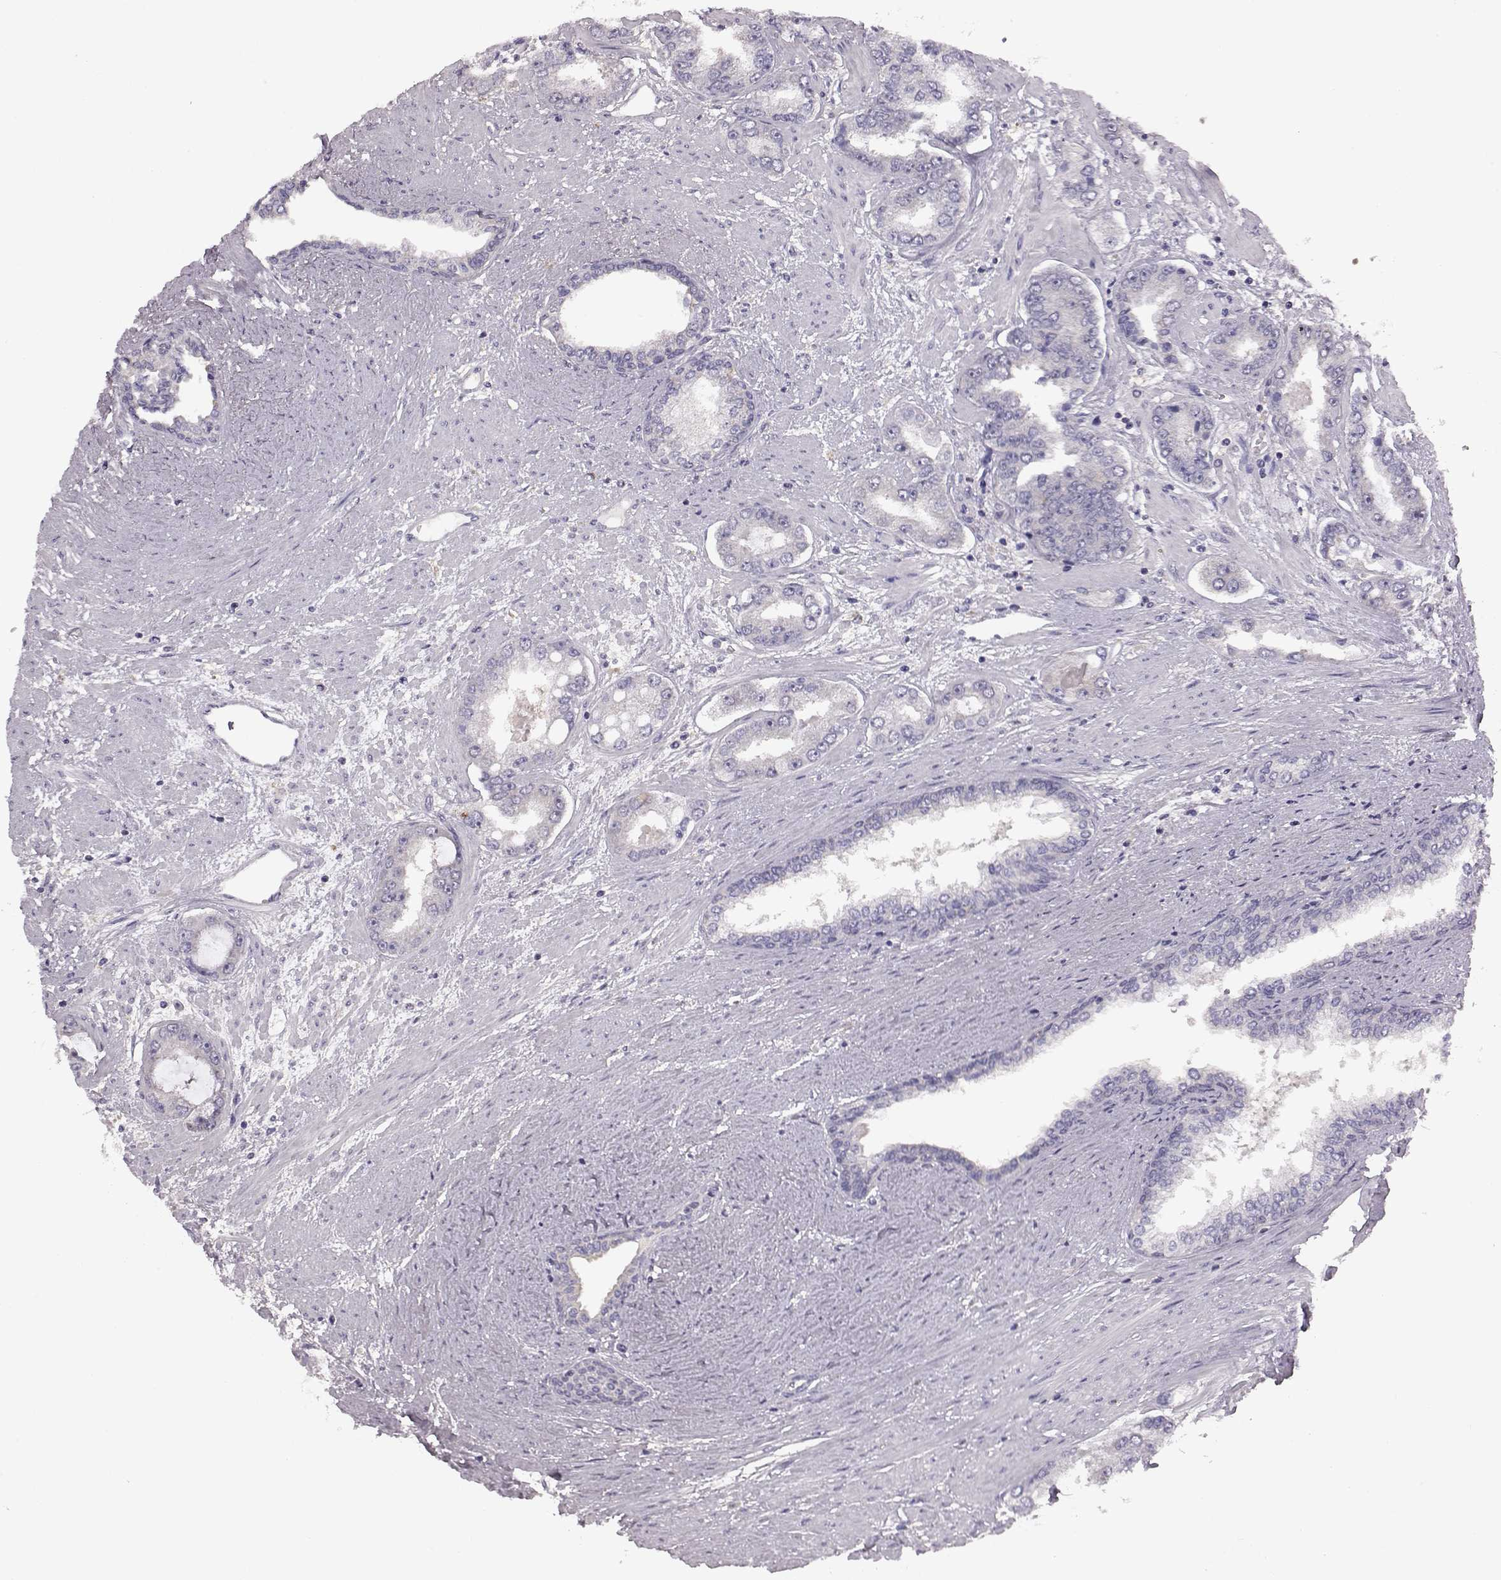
{"staining": {"intensity": "negative", "quantity": "none", "location": "none"}, "tissue": "prostate cancer", "cell_type": "Tumor cells", "image_type": "cancer", "snomed": [{"axis": "morphology", "description": "Adenocarcinoma, Low grade"}, {"axis": "topography", "description": "Prostate"}], "caption": "Prostate low-grade adenocarcinoma stained for a protein using IHC reveals no staining tumor cells.", "gene": "ADGRG2", "patient": {"sex": "male", "age": 60}}